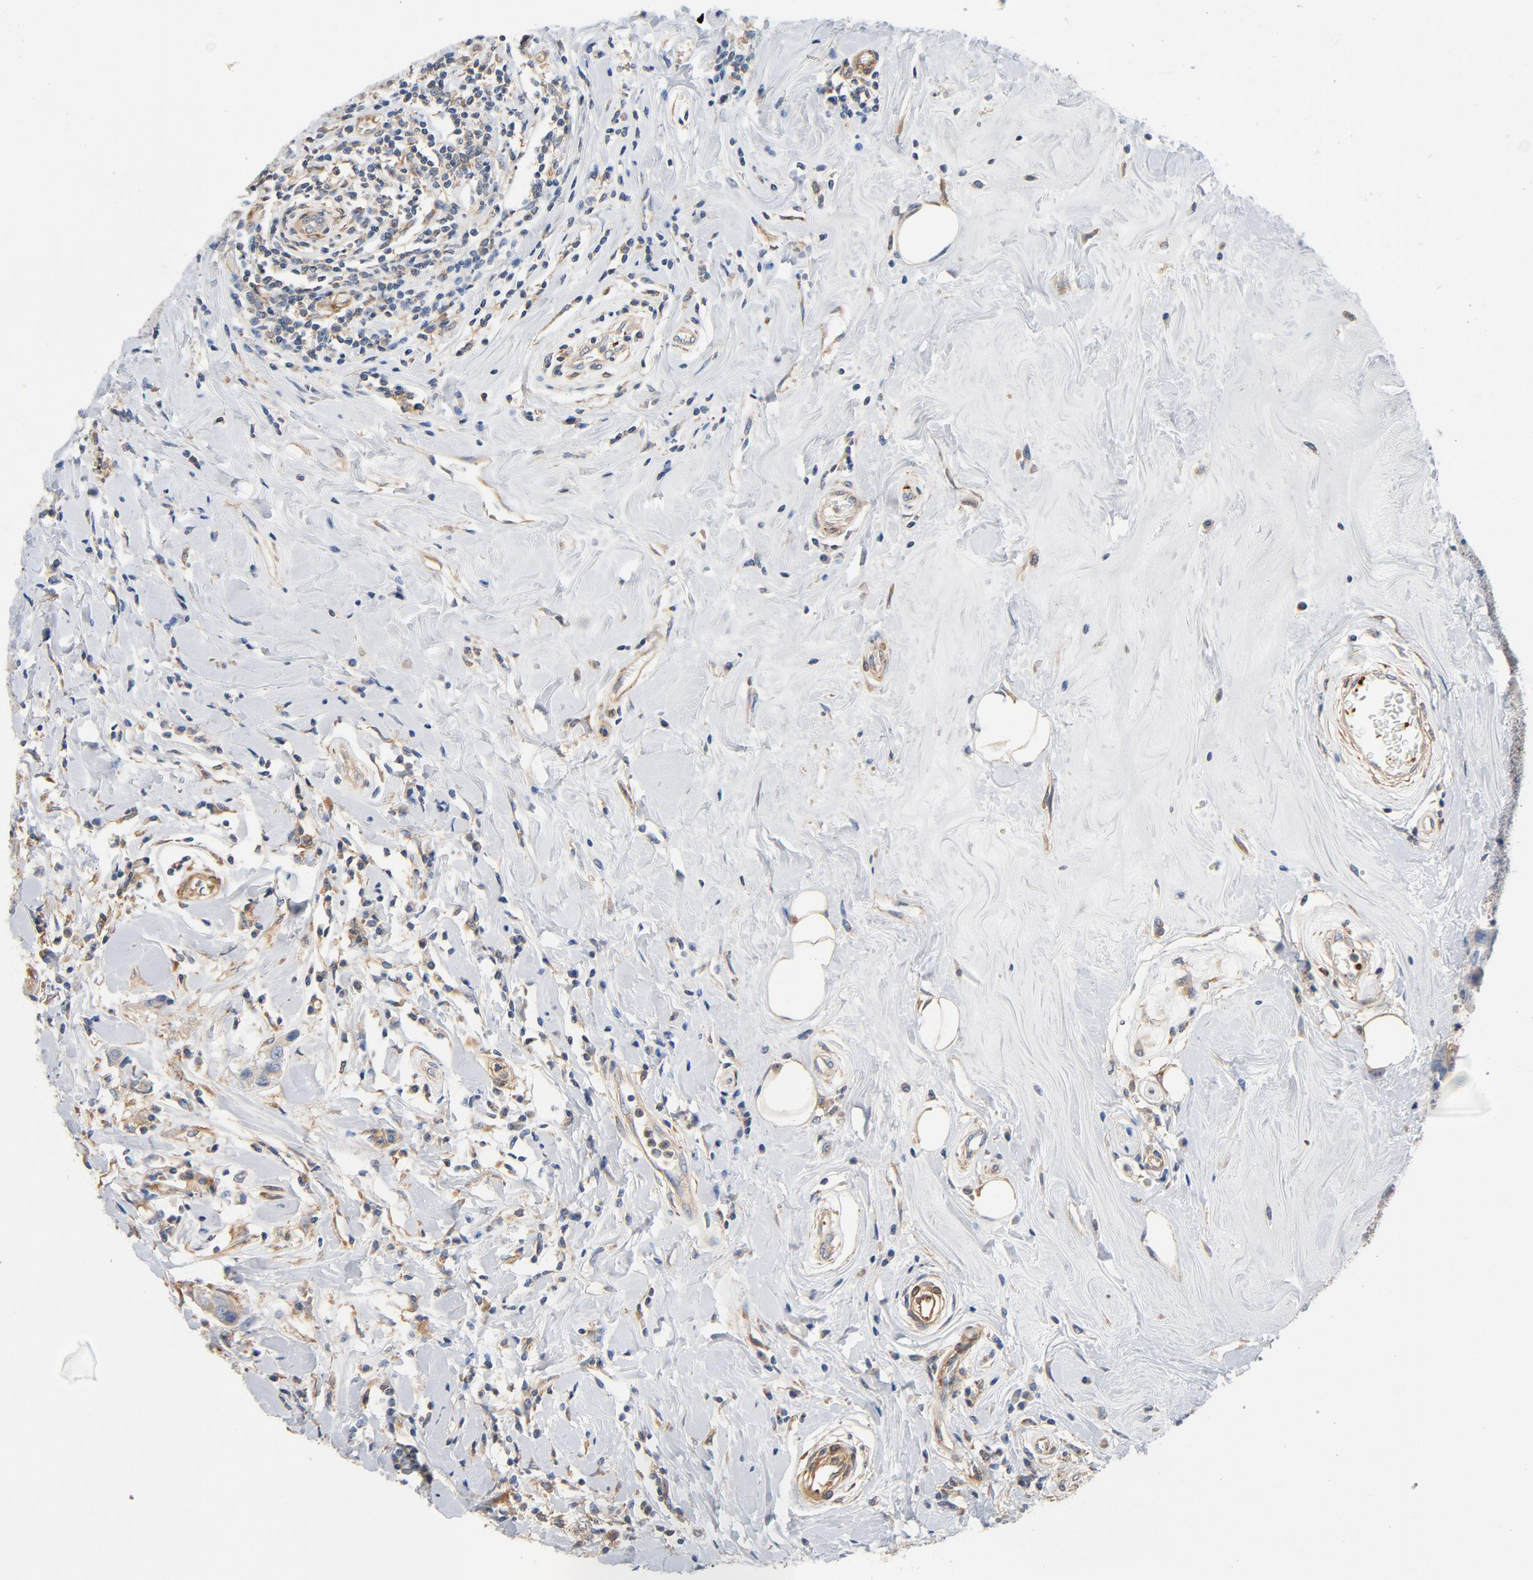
{"staining": {"intensity": "negative", "quantity": "none", "location": "none"}, "tissue": "breast cancer", "cell_type": "Tumor cells", "image_type": "cancer", "snomed": [{"axis": "morphology", "description": "Duct carcinoma"}, {"axis": "topography", "description": "Breast"}], "caption": "This is an immunohistochemistry photomicrograph of human breast cancer (intraductal carcinoma). There is no staining in tumor cells.", "gene": "ILK", "patient": {"sex": "female", "age": 27}}